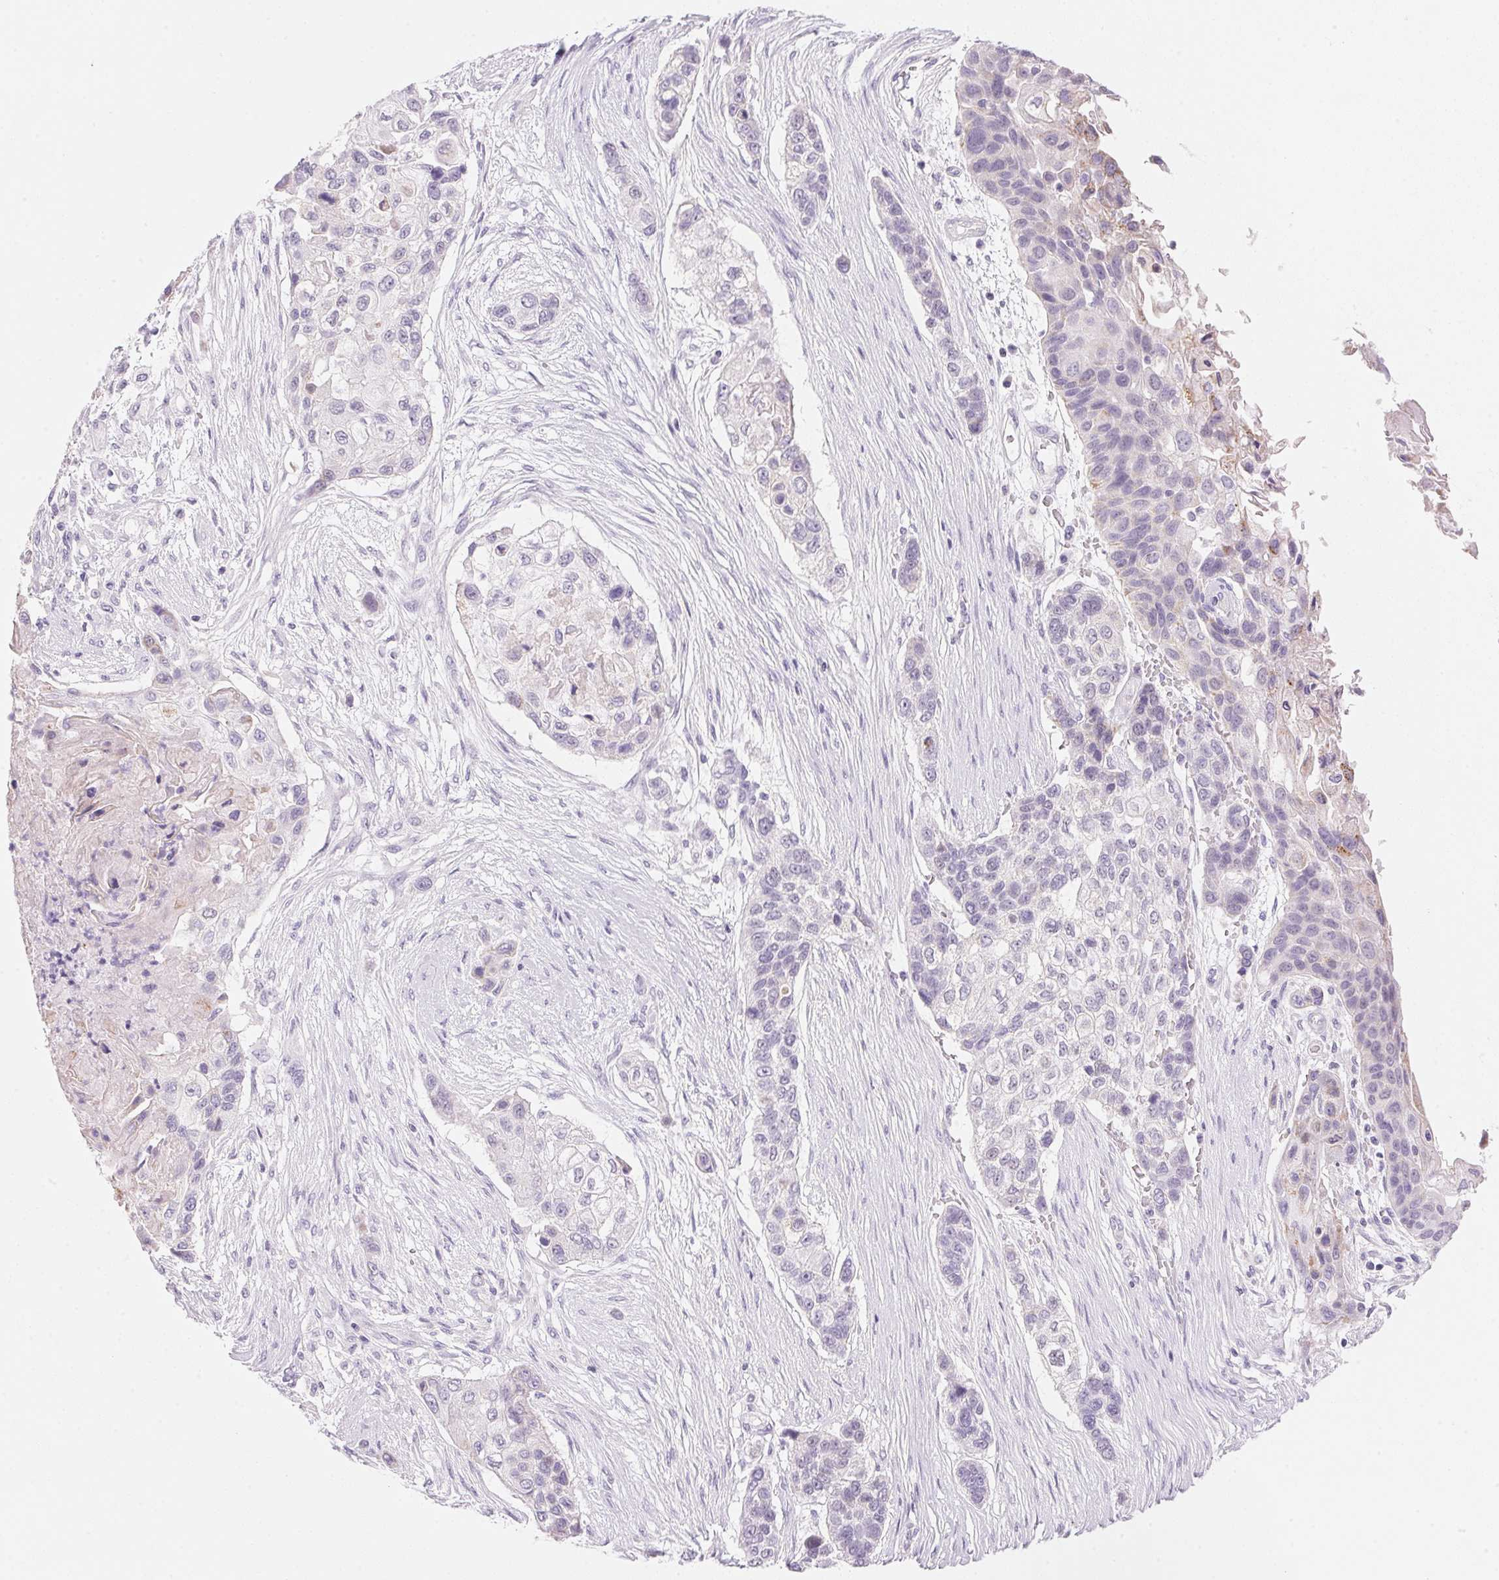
{"staining": {"intensity": "negative", "quantity": "none", "location": "none"}, "tissue": "lung cancer", "cell_type": "Tumor cells", "image_type": "cancer", "snomed": [{"axis": "morphology", "description": "Squamous cell carcinoma, NOS"}, {"axis": "topography", "description": "Lung"}], "caption": "Human lung squamous cell carcinoma stained for a protein using immunohistochemistry (IHC) shows no staining in tumor cells.", "gene": "CYP11B1", "patient": {"sex": "male", "age": 69}}